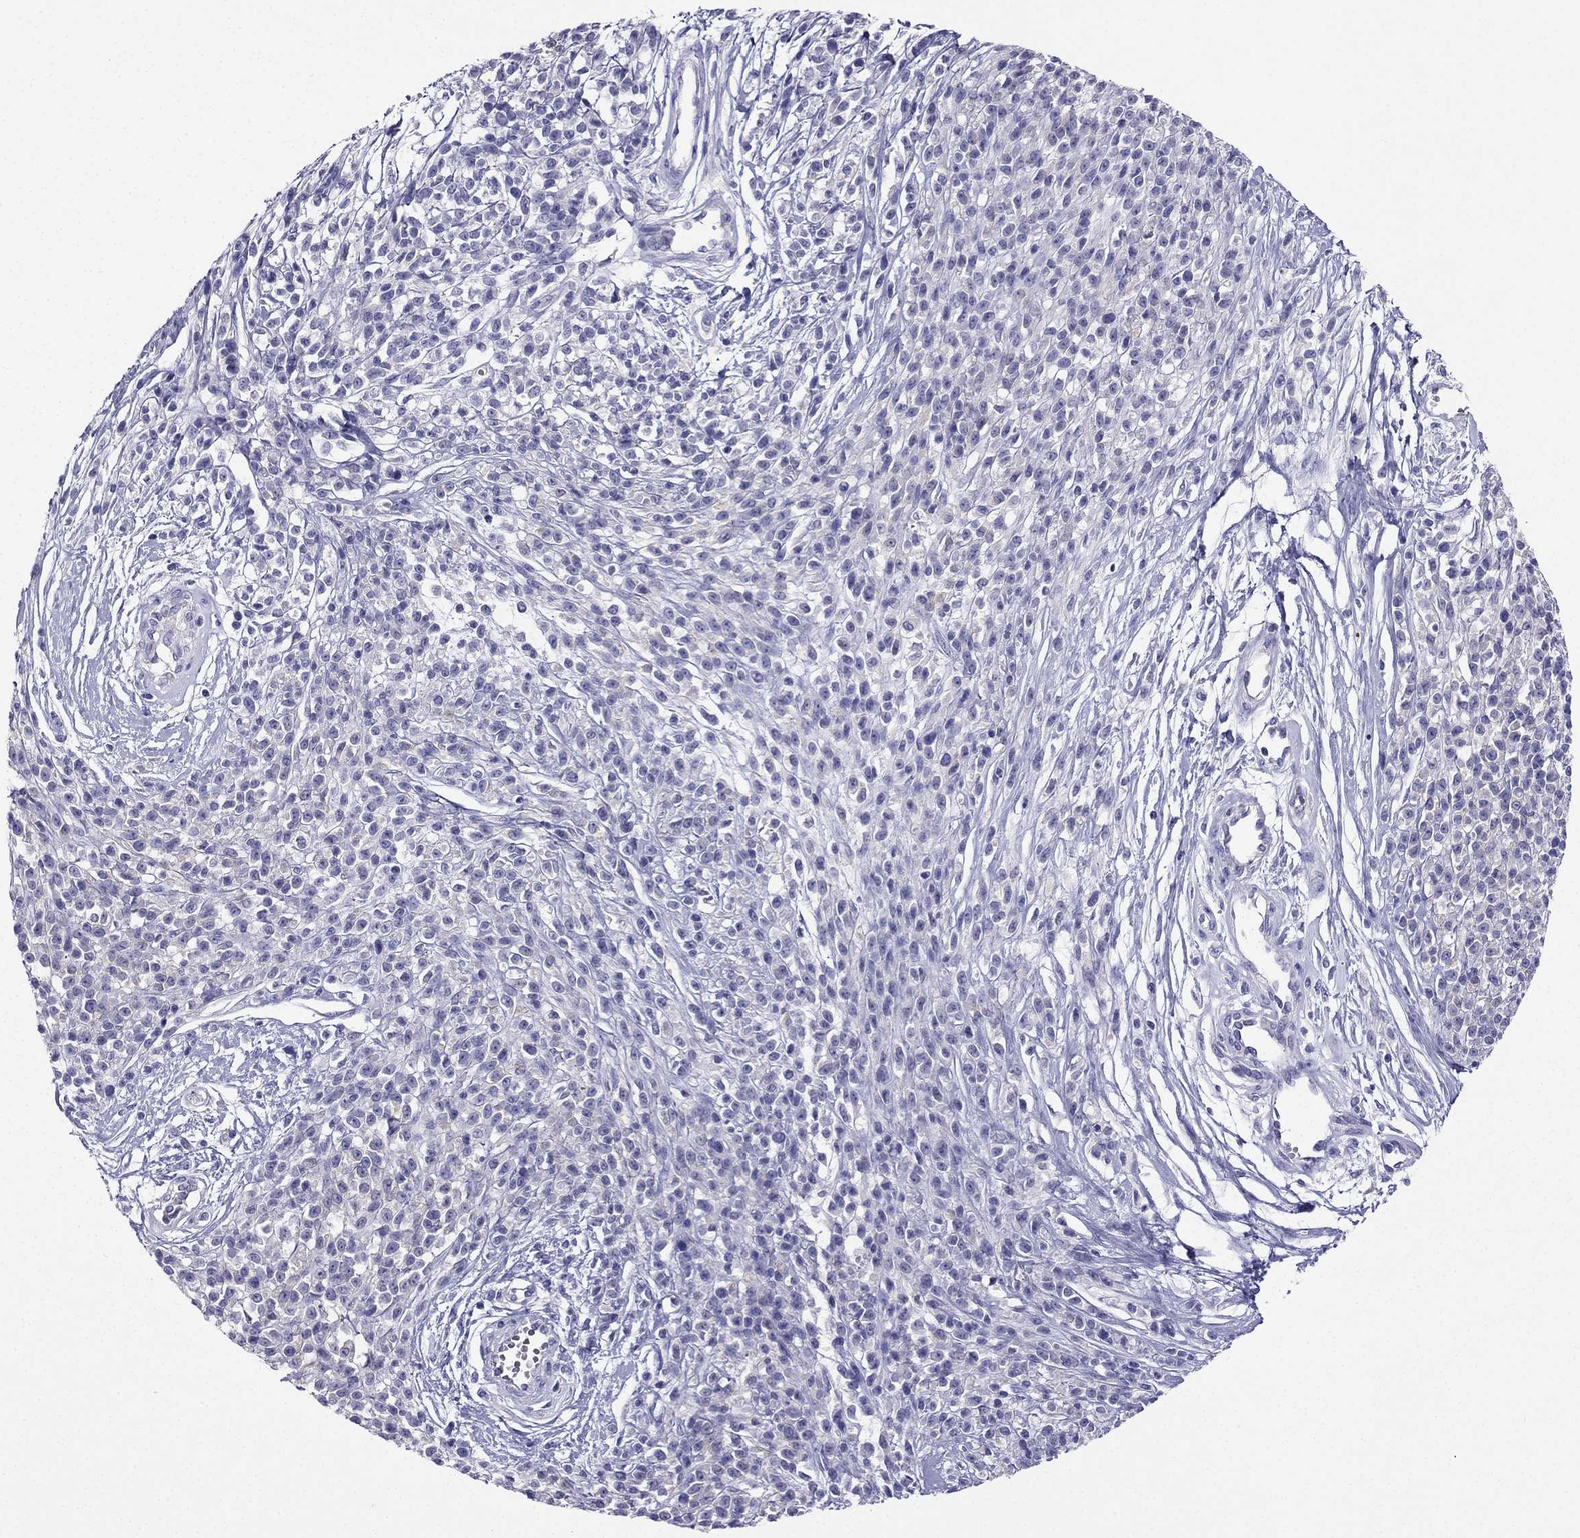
{"staining": {"intensity": "negative", "quantity": "none", "location": "none"}, "tissue": "melanoma", "cell_type": "Tumor cells", "image_type": "cancer", "snomed": [{"axis": "morphology", "description": "Malignant melanoma, NOS"}, {"axis": "topography", "description": "Skin"}, {"axis": "topography", "description": "Skin of trunk"}], "caption": "A high-resolution image shows immunohistochemistry staining of melanoma, which displays no significant positivity in tumor cells. Brightfield microscopy of immunohistochemistry stained with DAB (brown) and hematoxylin (blue), captured at high magnification.", "gene": "KIF5A", "patient": {"sex": "male", "age": 74}}